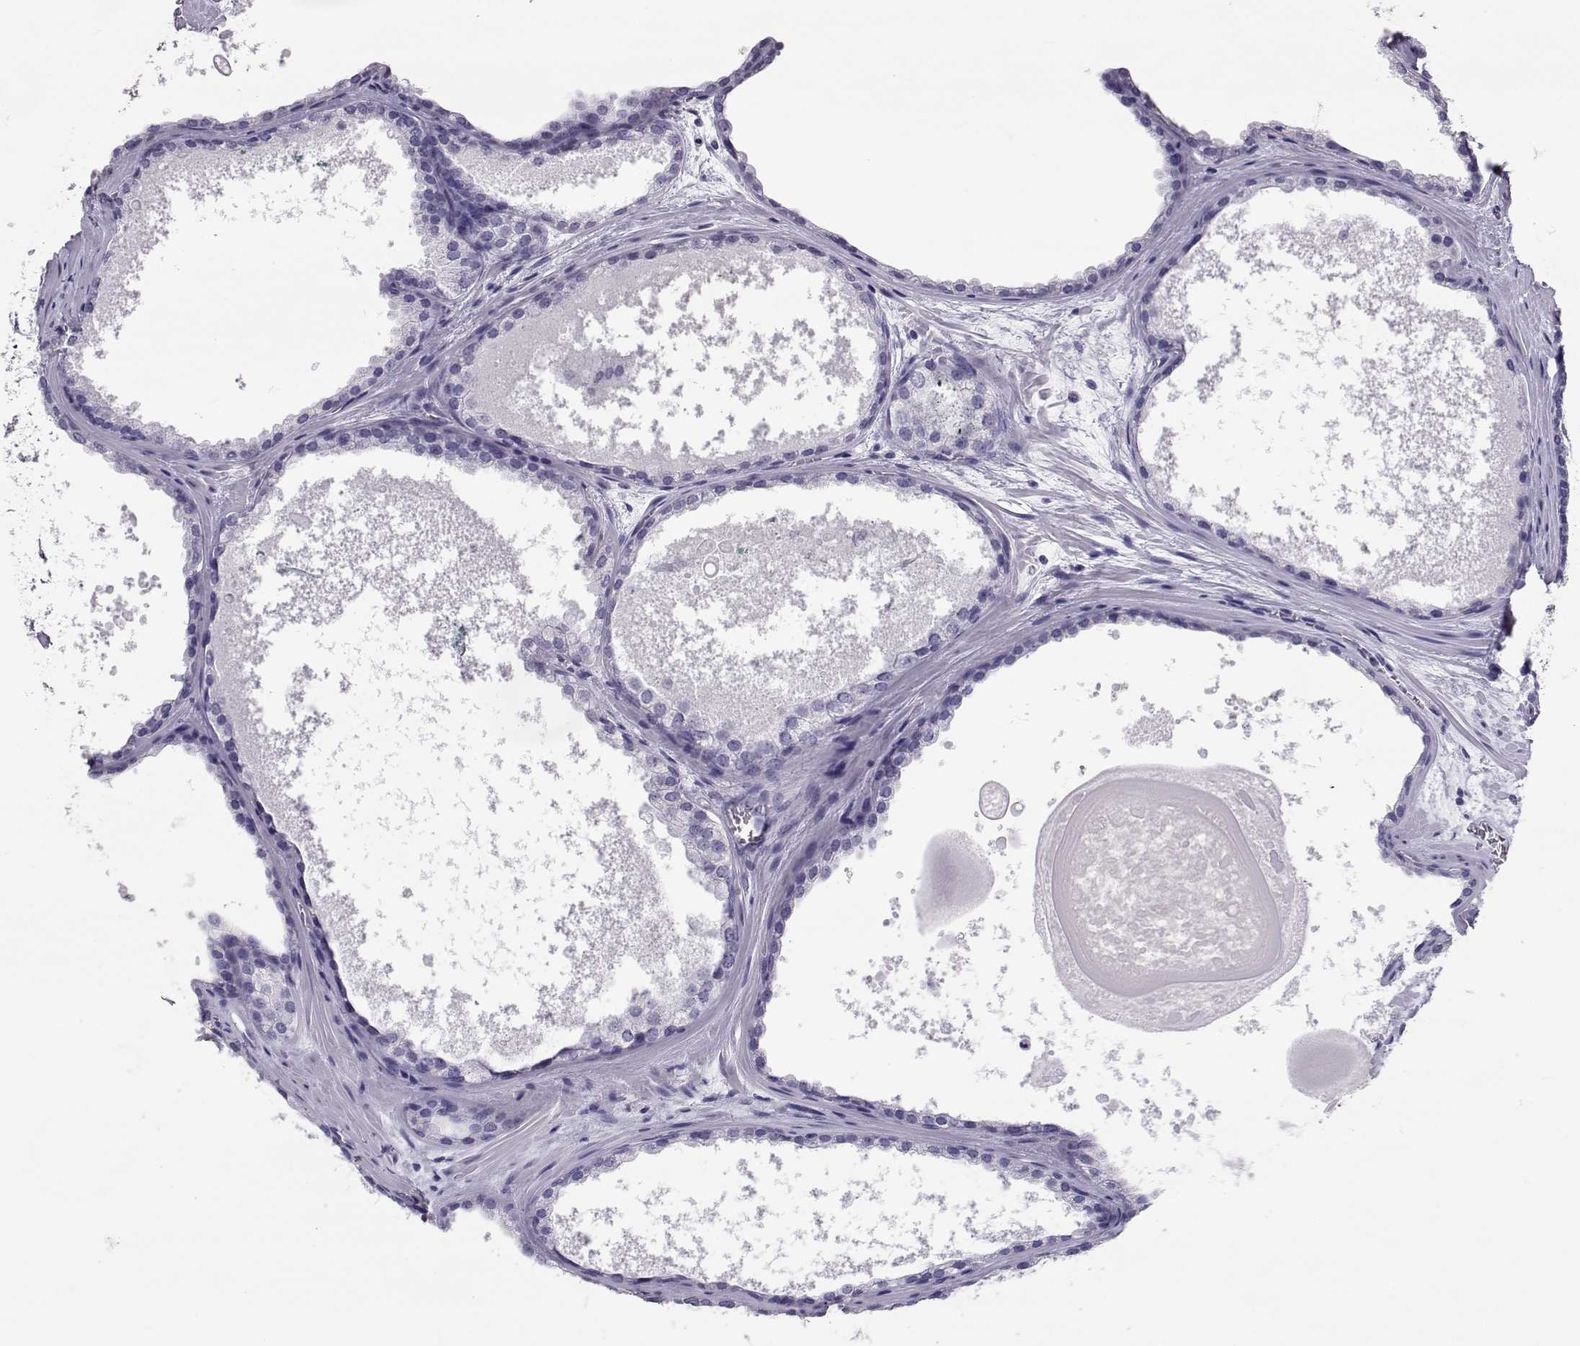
{"staining": {"intensity": "negative", "quantity": "none", "location": "none"}, "tissue": "prostate cancer", "cell_type": "Tumor cells", "image_type": "cancer", "snomed": [{"axis": "morphology", "description": "Adenocarcinoma, Low grade"}, {"axis": "topography", "description": "Prostate"}], "caption": "Protein analysis of prostate cancer (adenocarcinoma (low-grade)) demonstrates no significant expression in tumor cells.", "gene": "PMCH", "patient": {"sex": "male", "age": 56}}